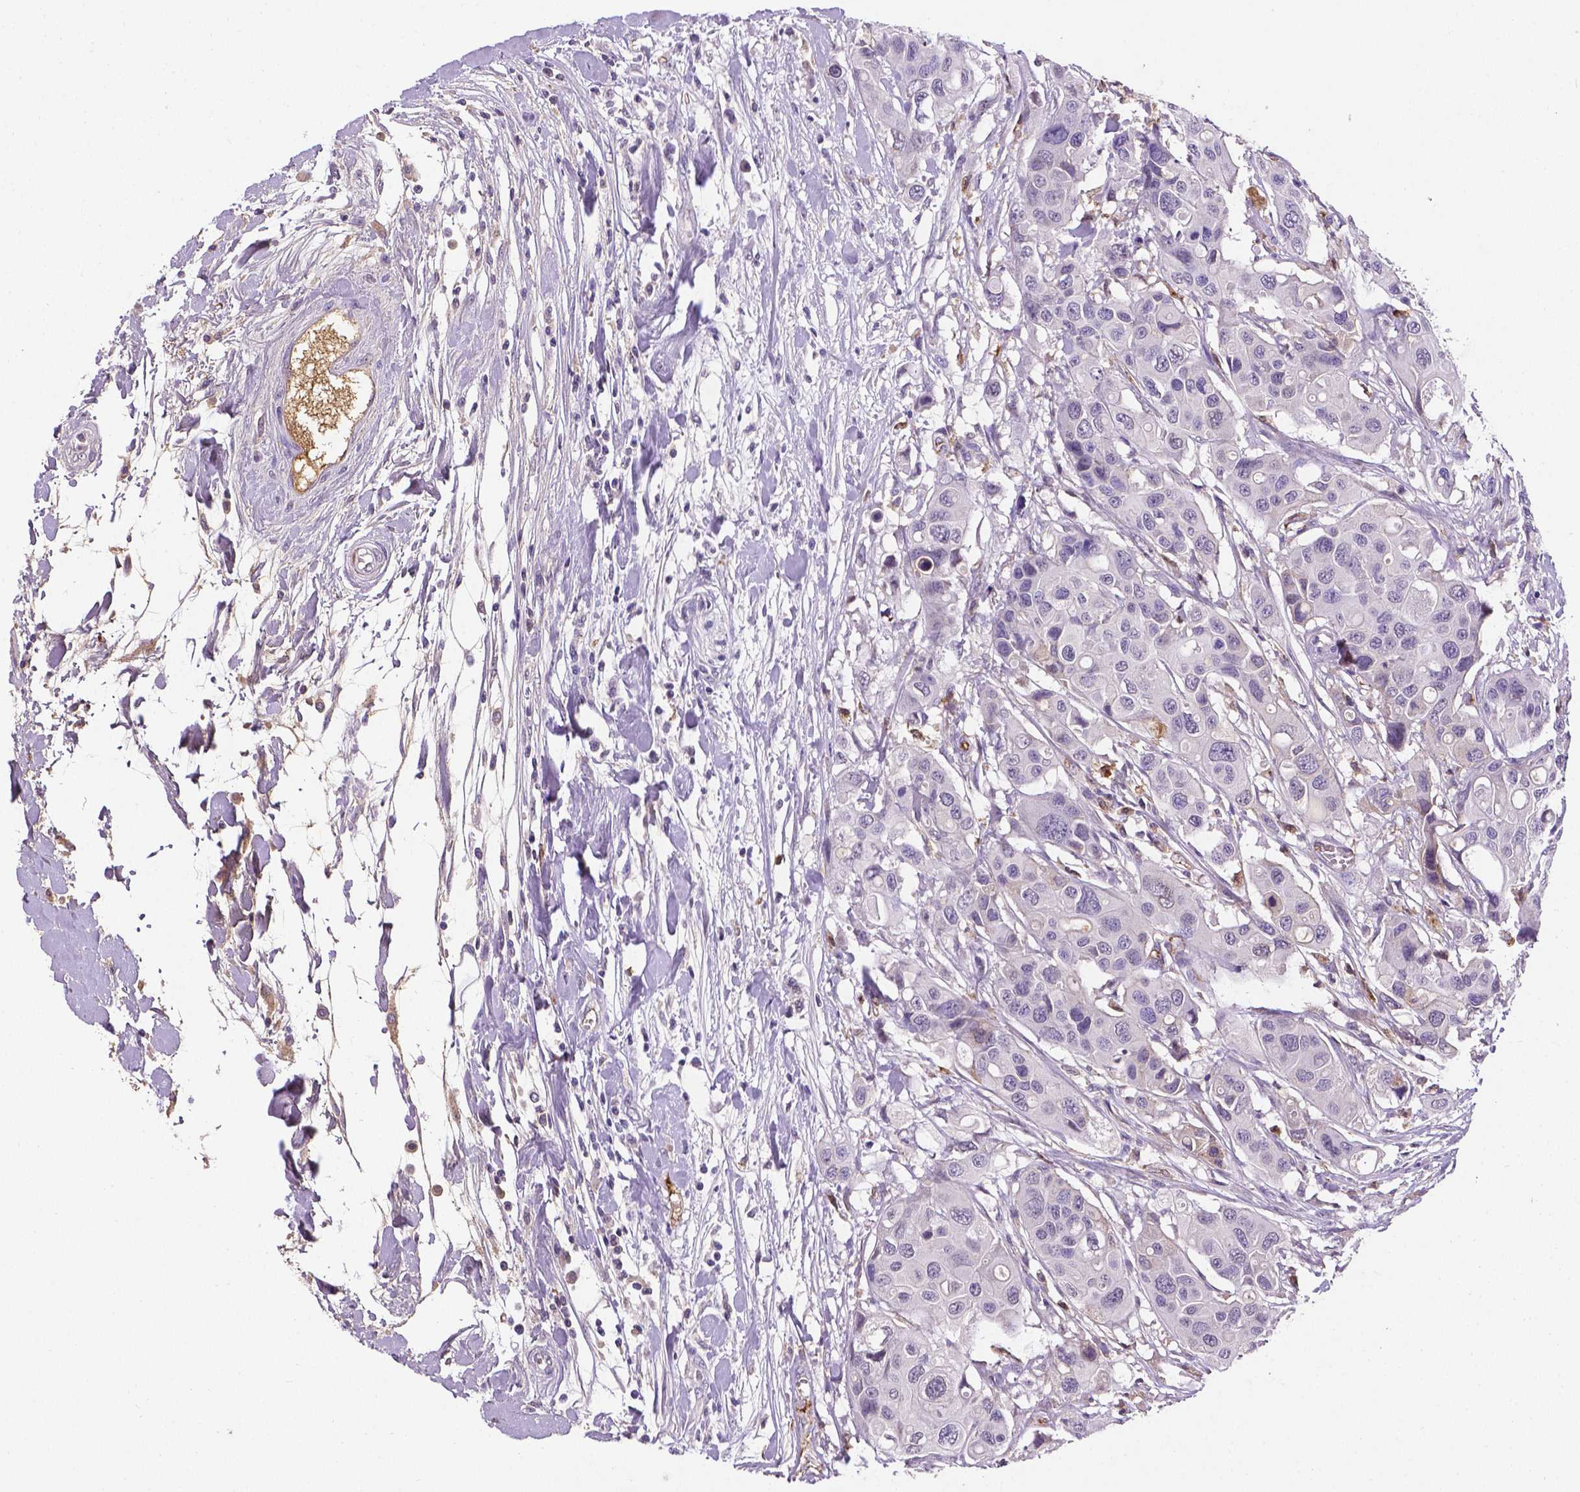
{"staining": {"intensity": "negative", "quantity": "none", "location": "none"}, "tissue": "colorectal cancer", "cell_type": "Tumor cells", "image_type": "cancer", "snomed": [{"axis": "morphology", "description": "Adenocarcinoma, NOS"}, {"axis": "topography", "description": "Colon"}], "caption": "This micrograph is of colorectal cancer stained with immunohistochemistry to label a protein in brown with the nuclei are counter-stained blue. There is no expression in tumor cells.", "gene": "APOE", "patient": {"sex": "male", "age": 77}}